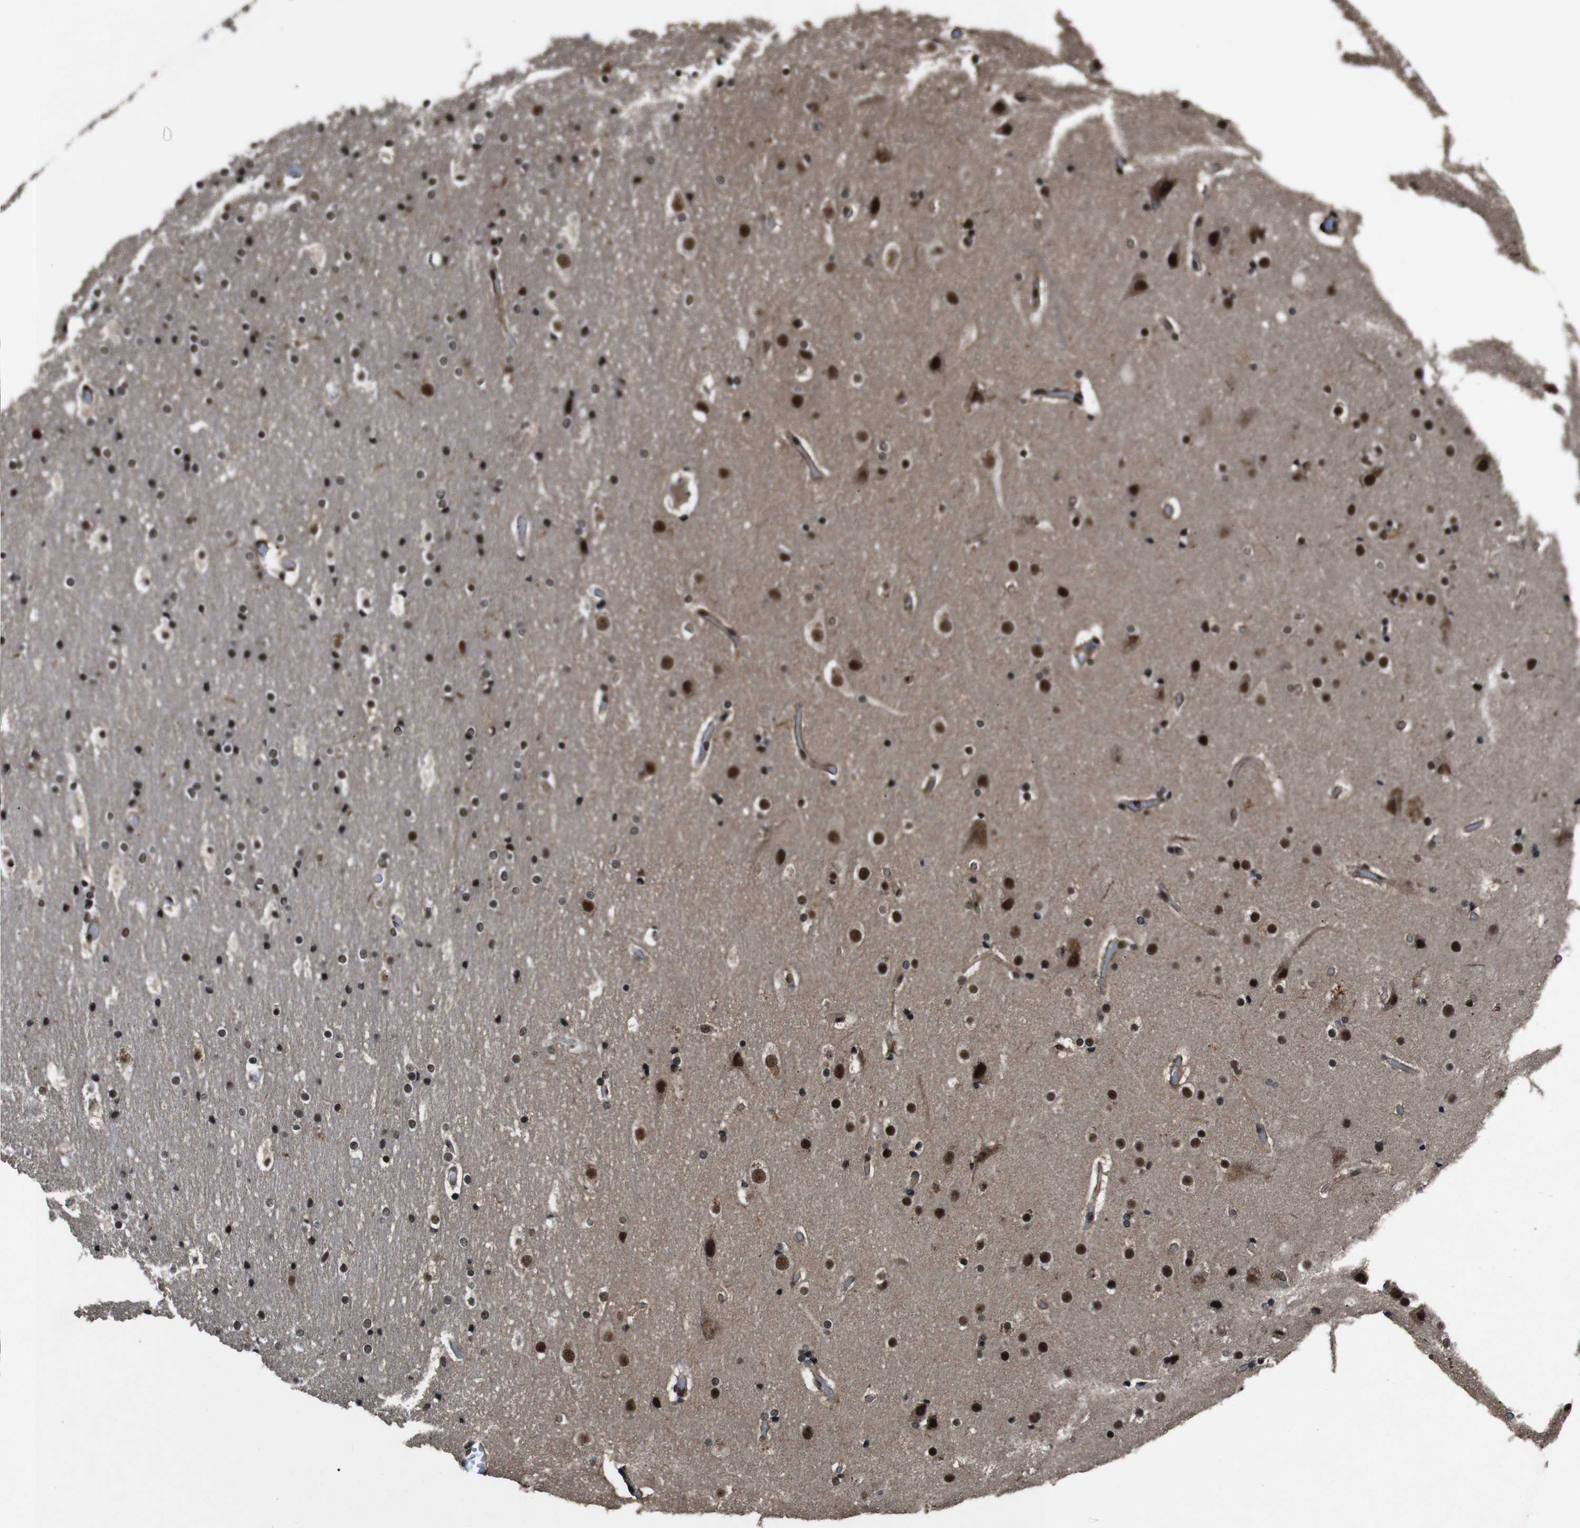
{"staining": {"intensity": "moderate", "quantity": ">75%", "location": "nuclear"}, "tissue": "cerebral cortex", "cell_type": "Endothelial cells", "image_type": "normal", "snomed": [{"axis": "morphology", "description": "Normal tissue, NOS"}, {"axis": "topography", "description": "Cerebral cortex"}], "caption": "About >75% of endothelial cells in unremarkable cerebral cortex display moderate nuclear protein staining as visualized by brown immunohistochemical staining.", "gene": "NR4A2", "patient": {"sex": "male", "age": 57}}